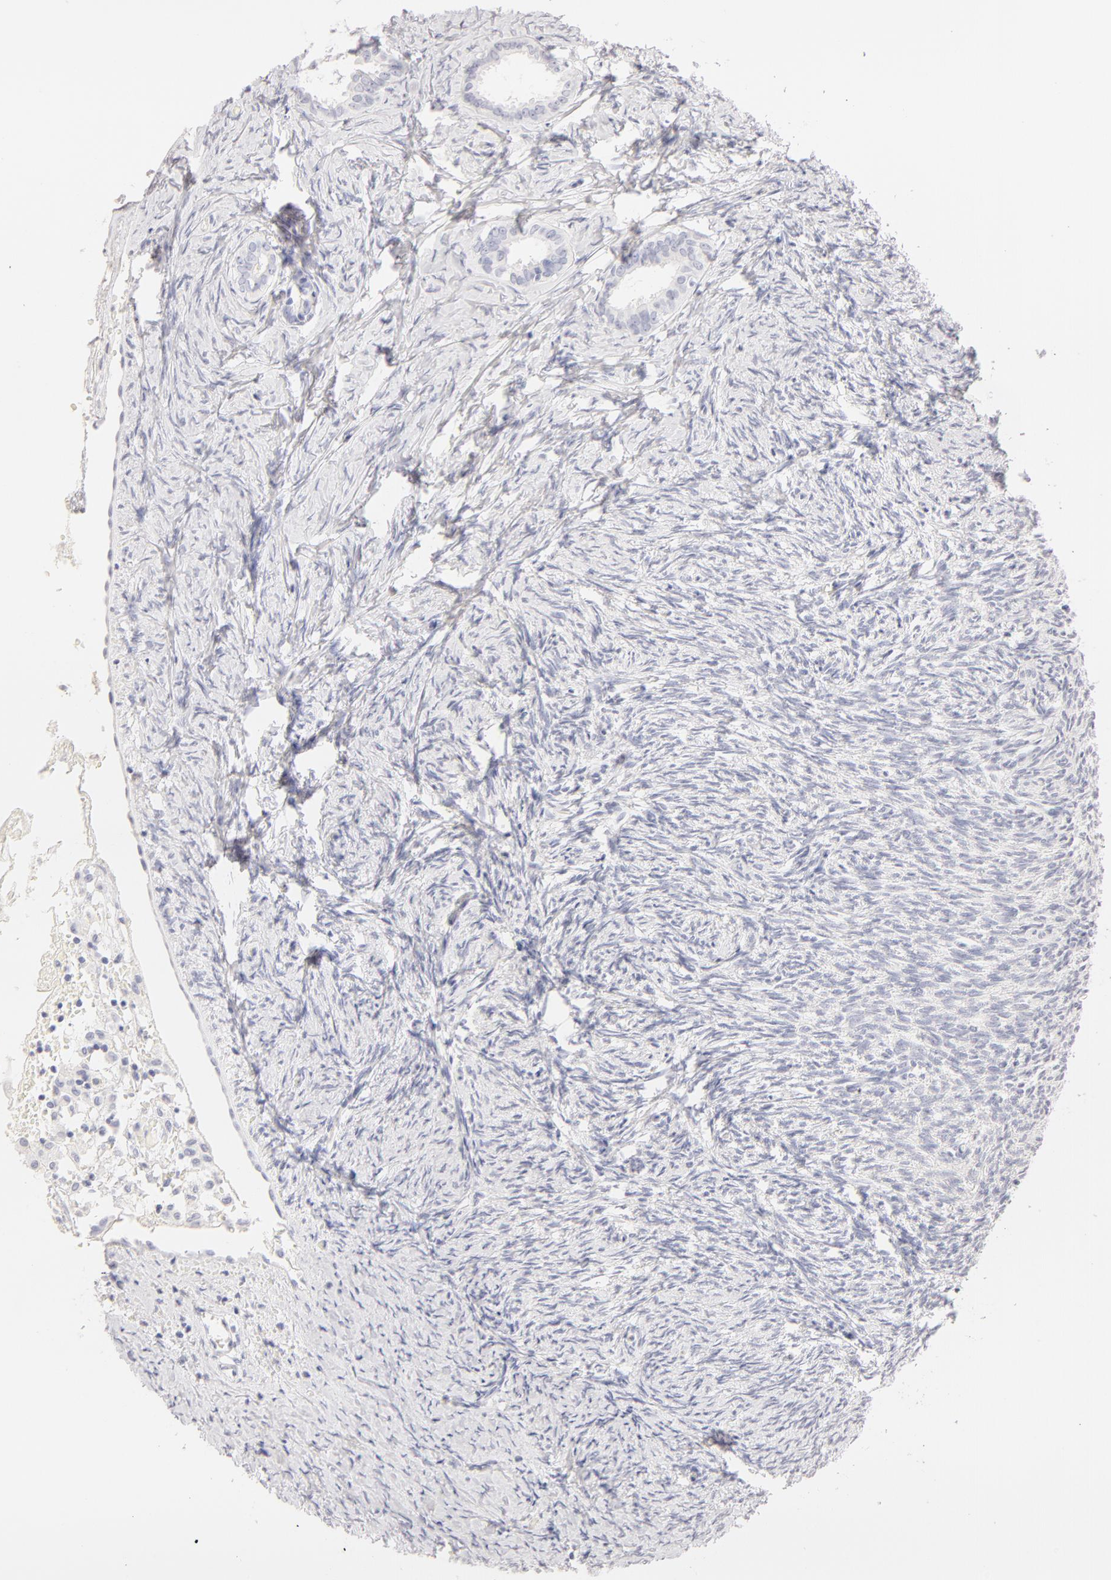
{"staining": {"intensity": "negative", "quantity": "none", "location": "none"}, "tissue": "ovary", "cell_type": "Ovarian stroma cells", "image_type": "normal", "snomed": [{"axis": "morphology", "description": "Normal tissue, NOS"}, {"axis": "topography", "description": "Ovary"}], "caption": "An immunohistochemistry (IHC) micrograph of normal ovary is shown. There is no staining in ovarian stroma cells of ovary.", "gene": "LGALS7B", "patient": {"sex": "female", "age": 54}}